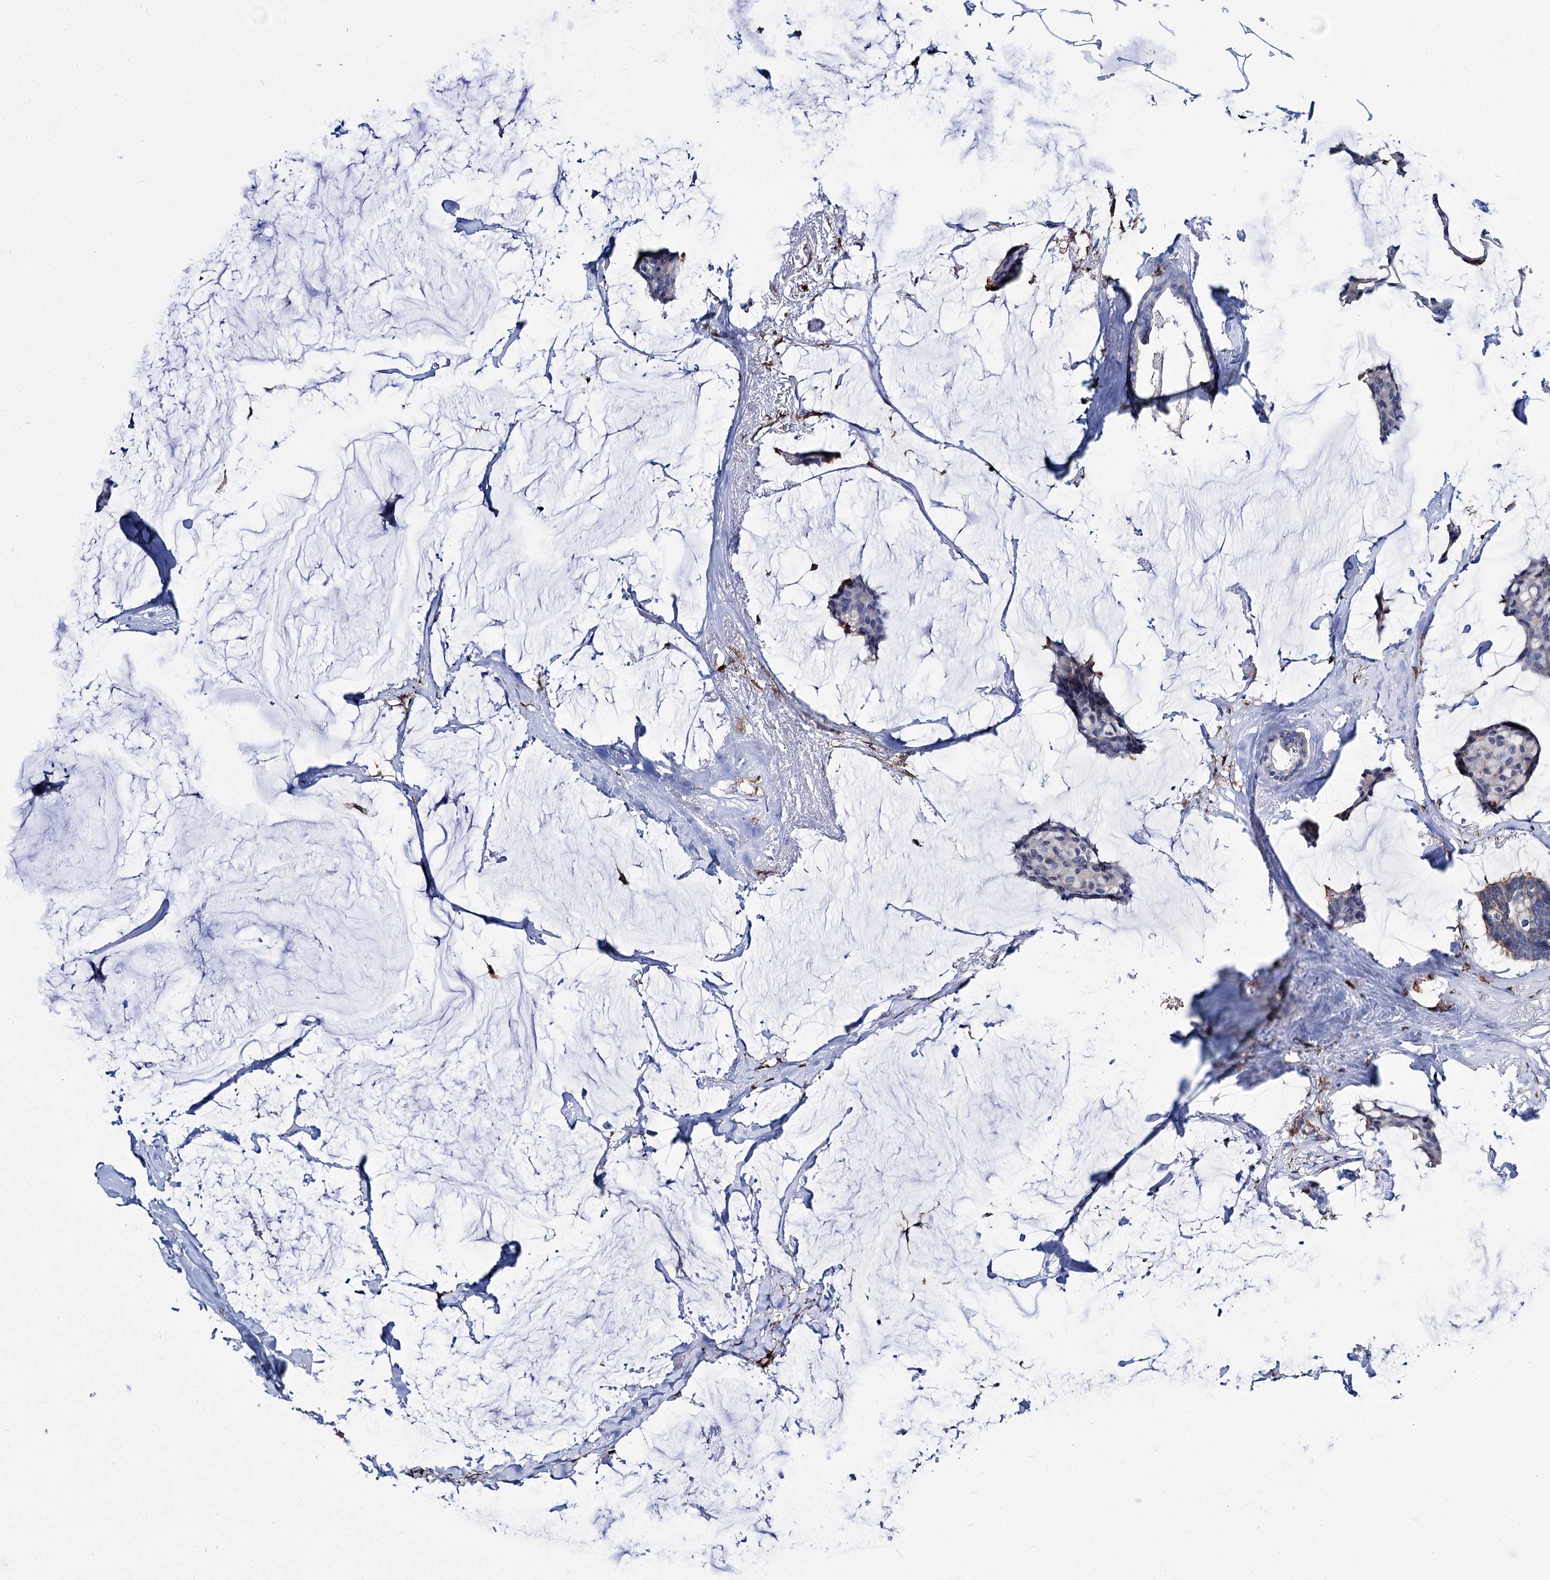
{"staining": {"intensity": "weak", "quantity": "<25%", "location": "cytoplasmic/membranous"}, "tissue": "breast cancer", "cell_type": "Tumor cells", "image_type": "cancer", "snomed": [{"axis": "morphology", "description": "Duct carcinoma"}, {"axis": "topography", "description": "Breast"}], "caption": "The immunohistochemistry (IHC) photomicrograph has no significant positivity in tumor cells of breast cancer (infiltrating ductal carcinoma) tissue.", "gene": "DEF6", "patient": {"sex": "female", "age": 93}}